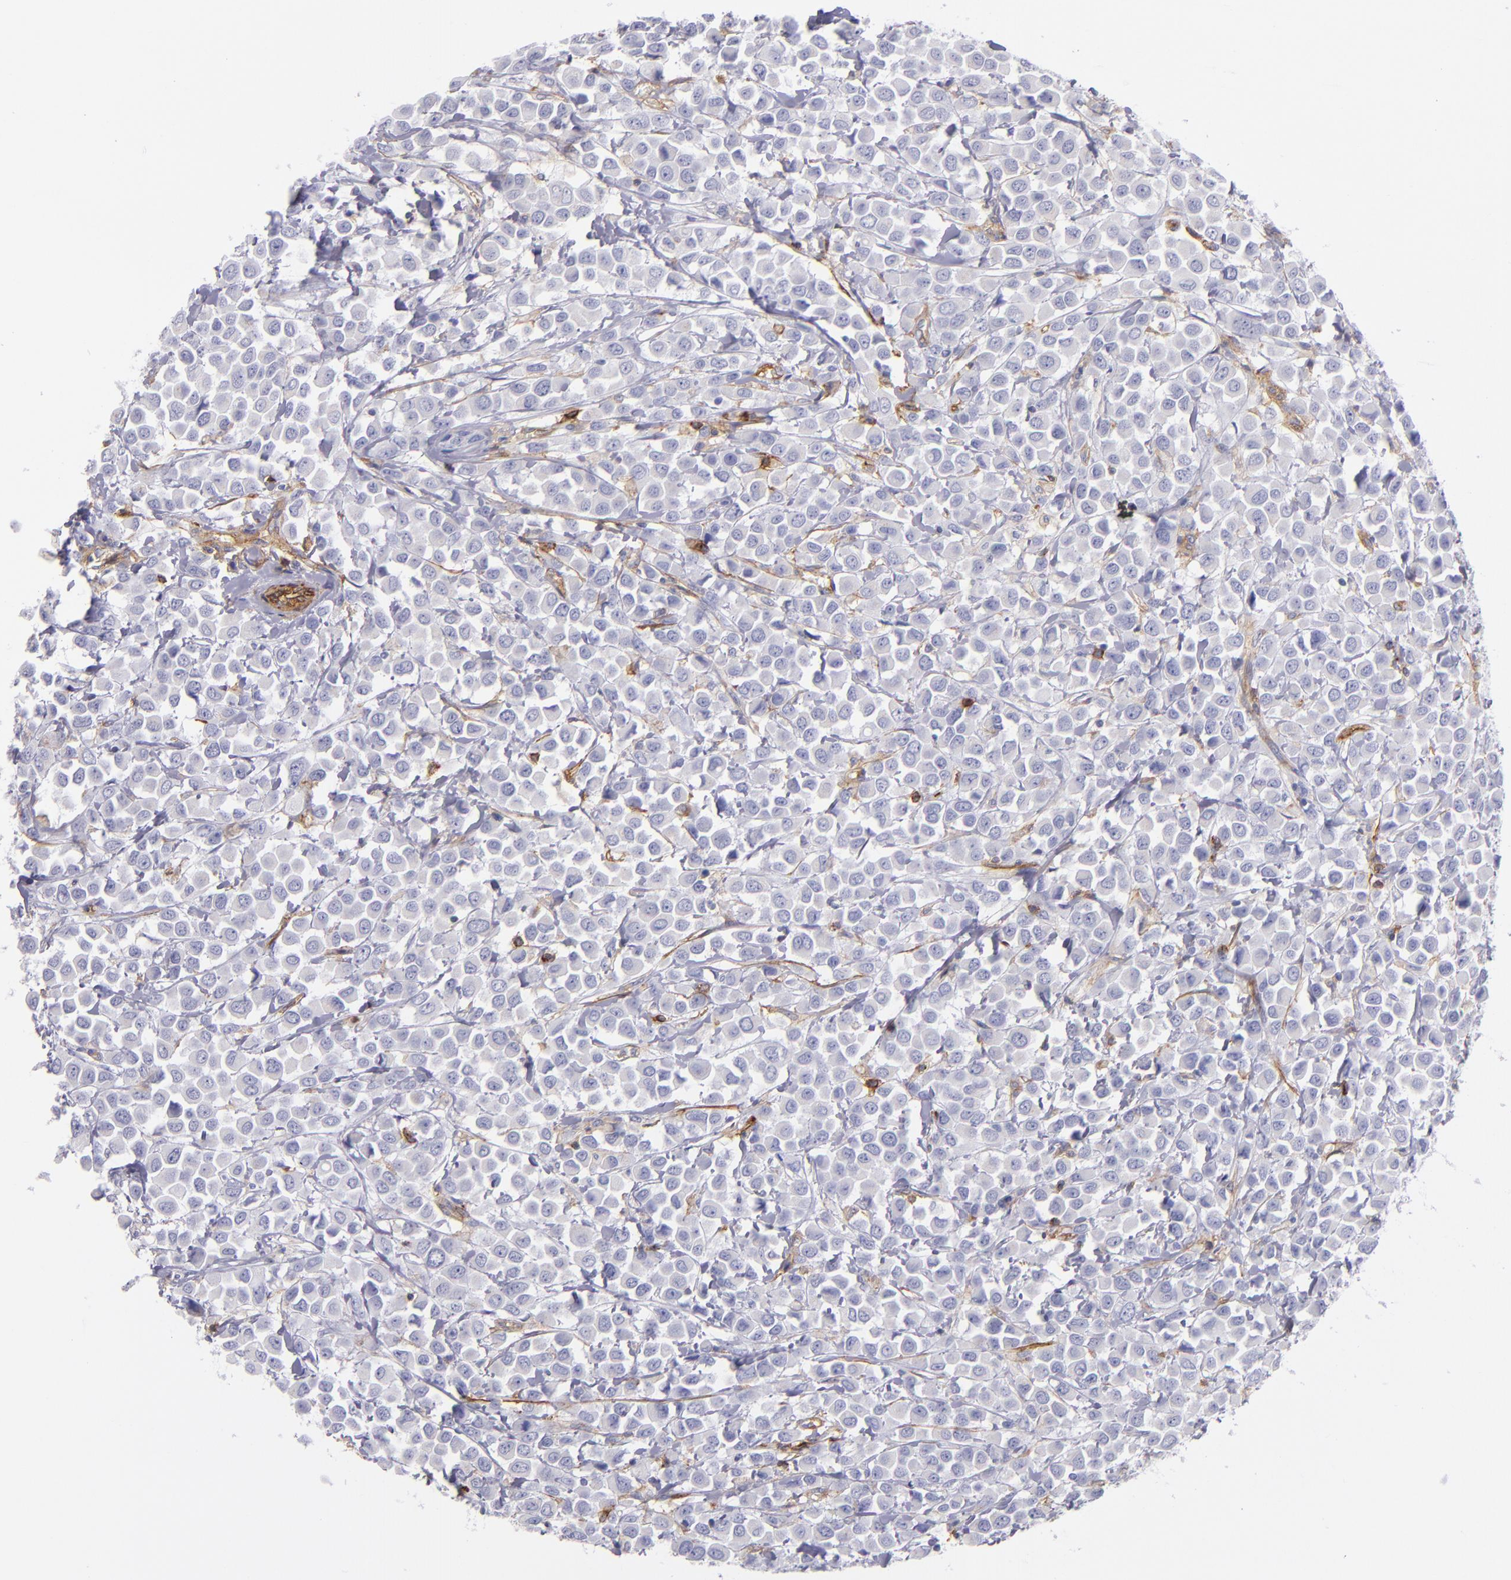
{"staining": {"intensity": "negative", "quantity": "none", "location": "none"}, "tissue": "breast cancer", "cell_type": "Tumor cells", "image_type": "cancer", "snomed": [{"axis": "morphology", "description": "Duct carcinoma"}, {"axis": "topography", "description": "Breast"}], "caption": "High power microscopy micrograph of an IHC photomicrograph of invasive ductal carcinoma (breast), revealing no significant expression in tumor cells.", "gene": "ENTPD1", "patient": {"sex": "female", "age": 61}}